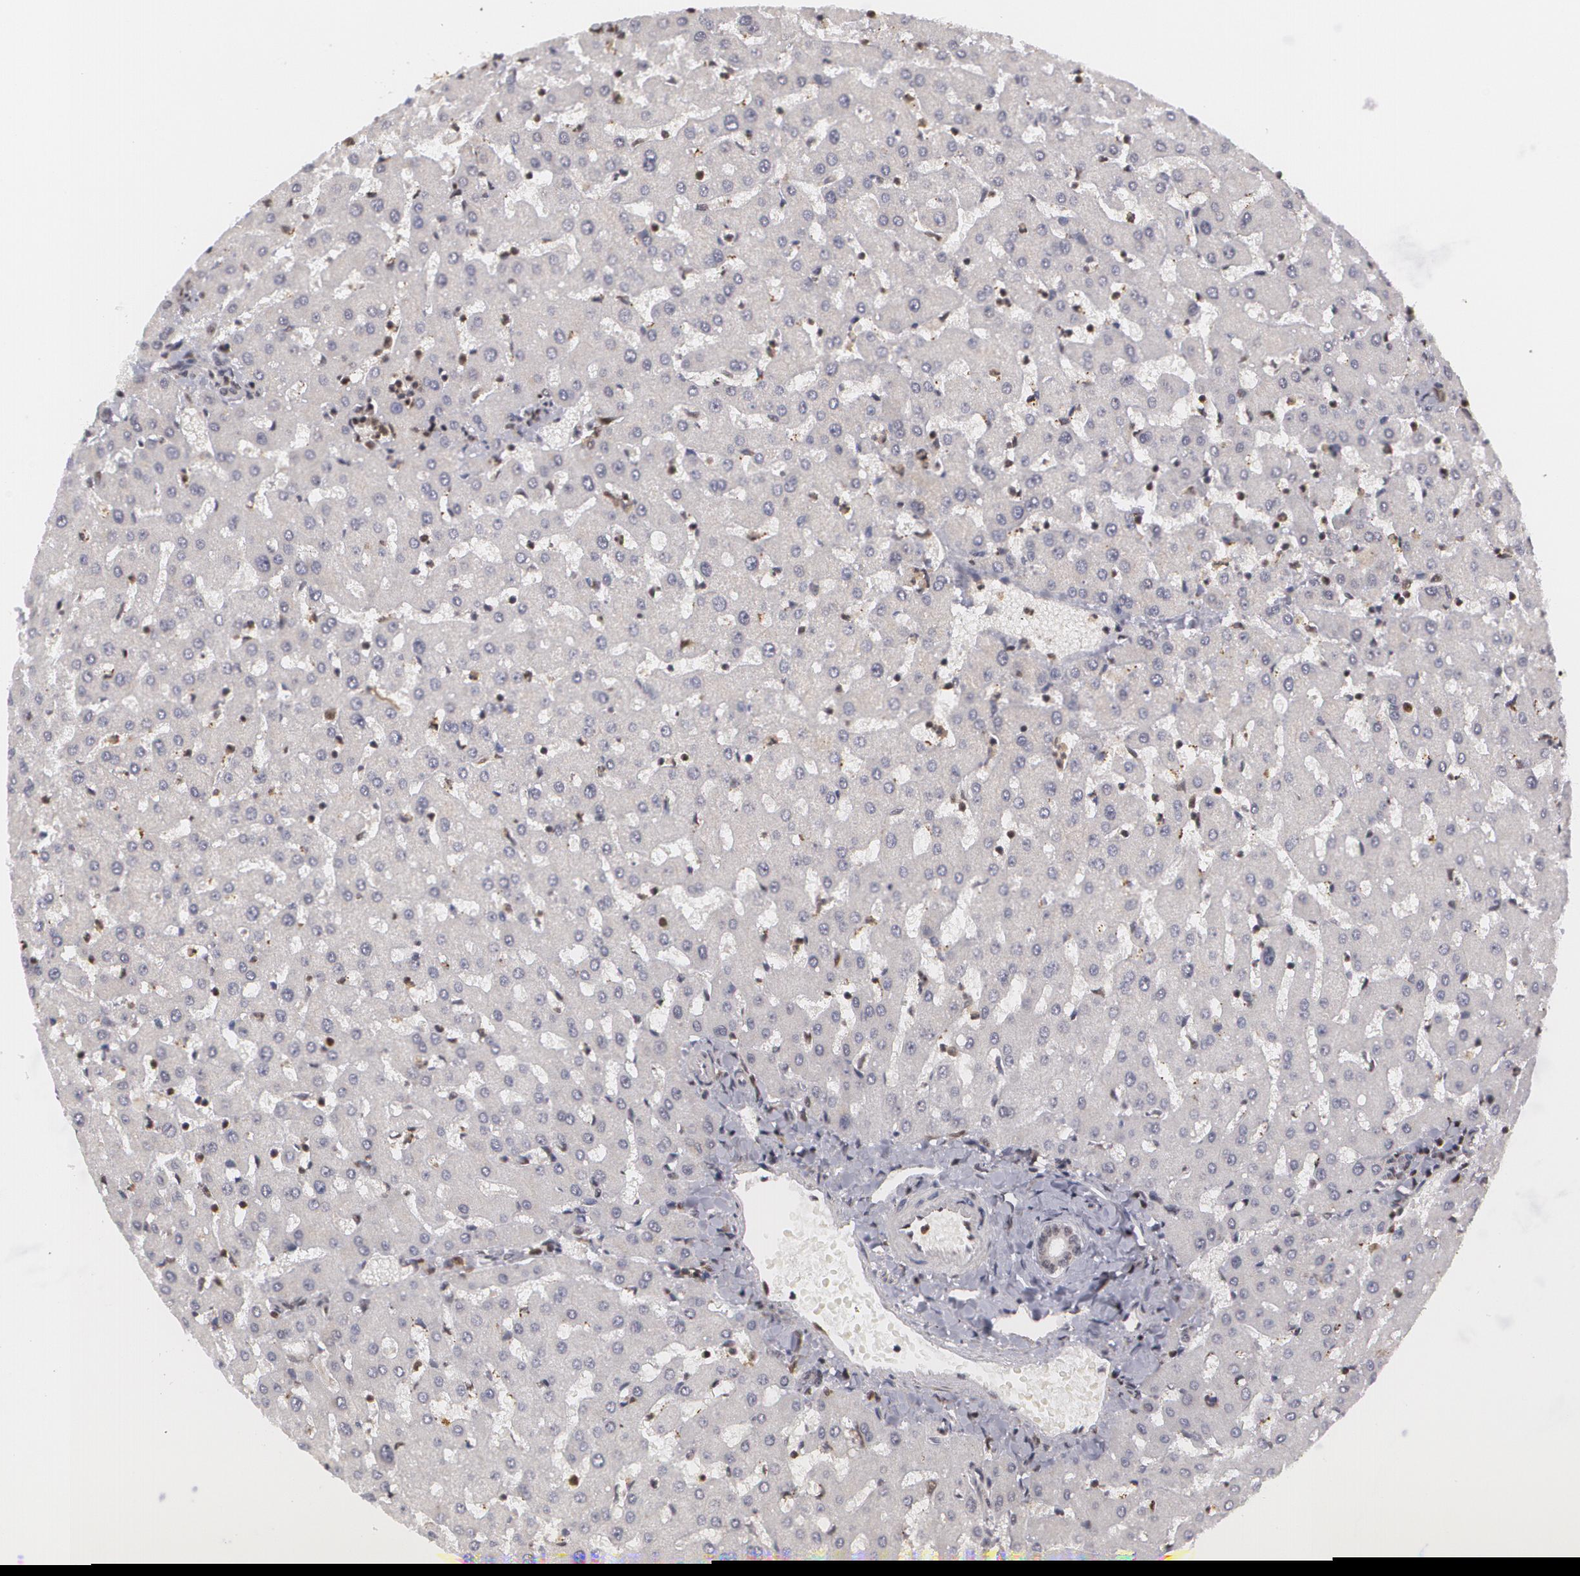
{"staining": {"intensity": "weak", "quantity": ">75%", "location": "nuclear"}, "tissue": "liver", "cell_type": "Cholangiocytes", "image_type": "normal", "snomed": [{"axis": "morphology", "description": "Normal tissue, NOS"}, {"axis": "topography", "description": "Liver"}], "caption": "High-magnification brightfield microscopy of benign liver stained with DAB (brown) and counterstained with hematoxylin (blue). cholangiocytes exhibit weak nuclear expression is seen in approximately>75% of cells.", "gene": "MXD1", "patient": {"sex": "female", "age": 27}}